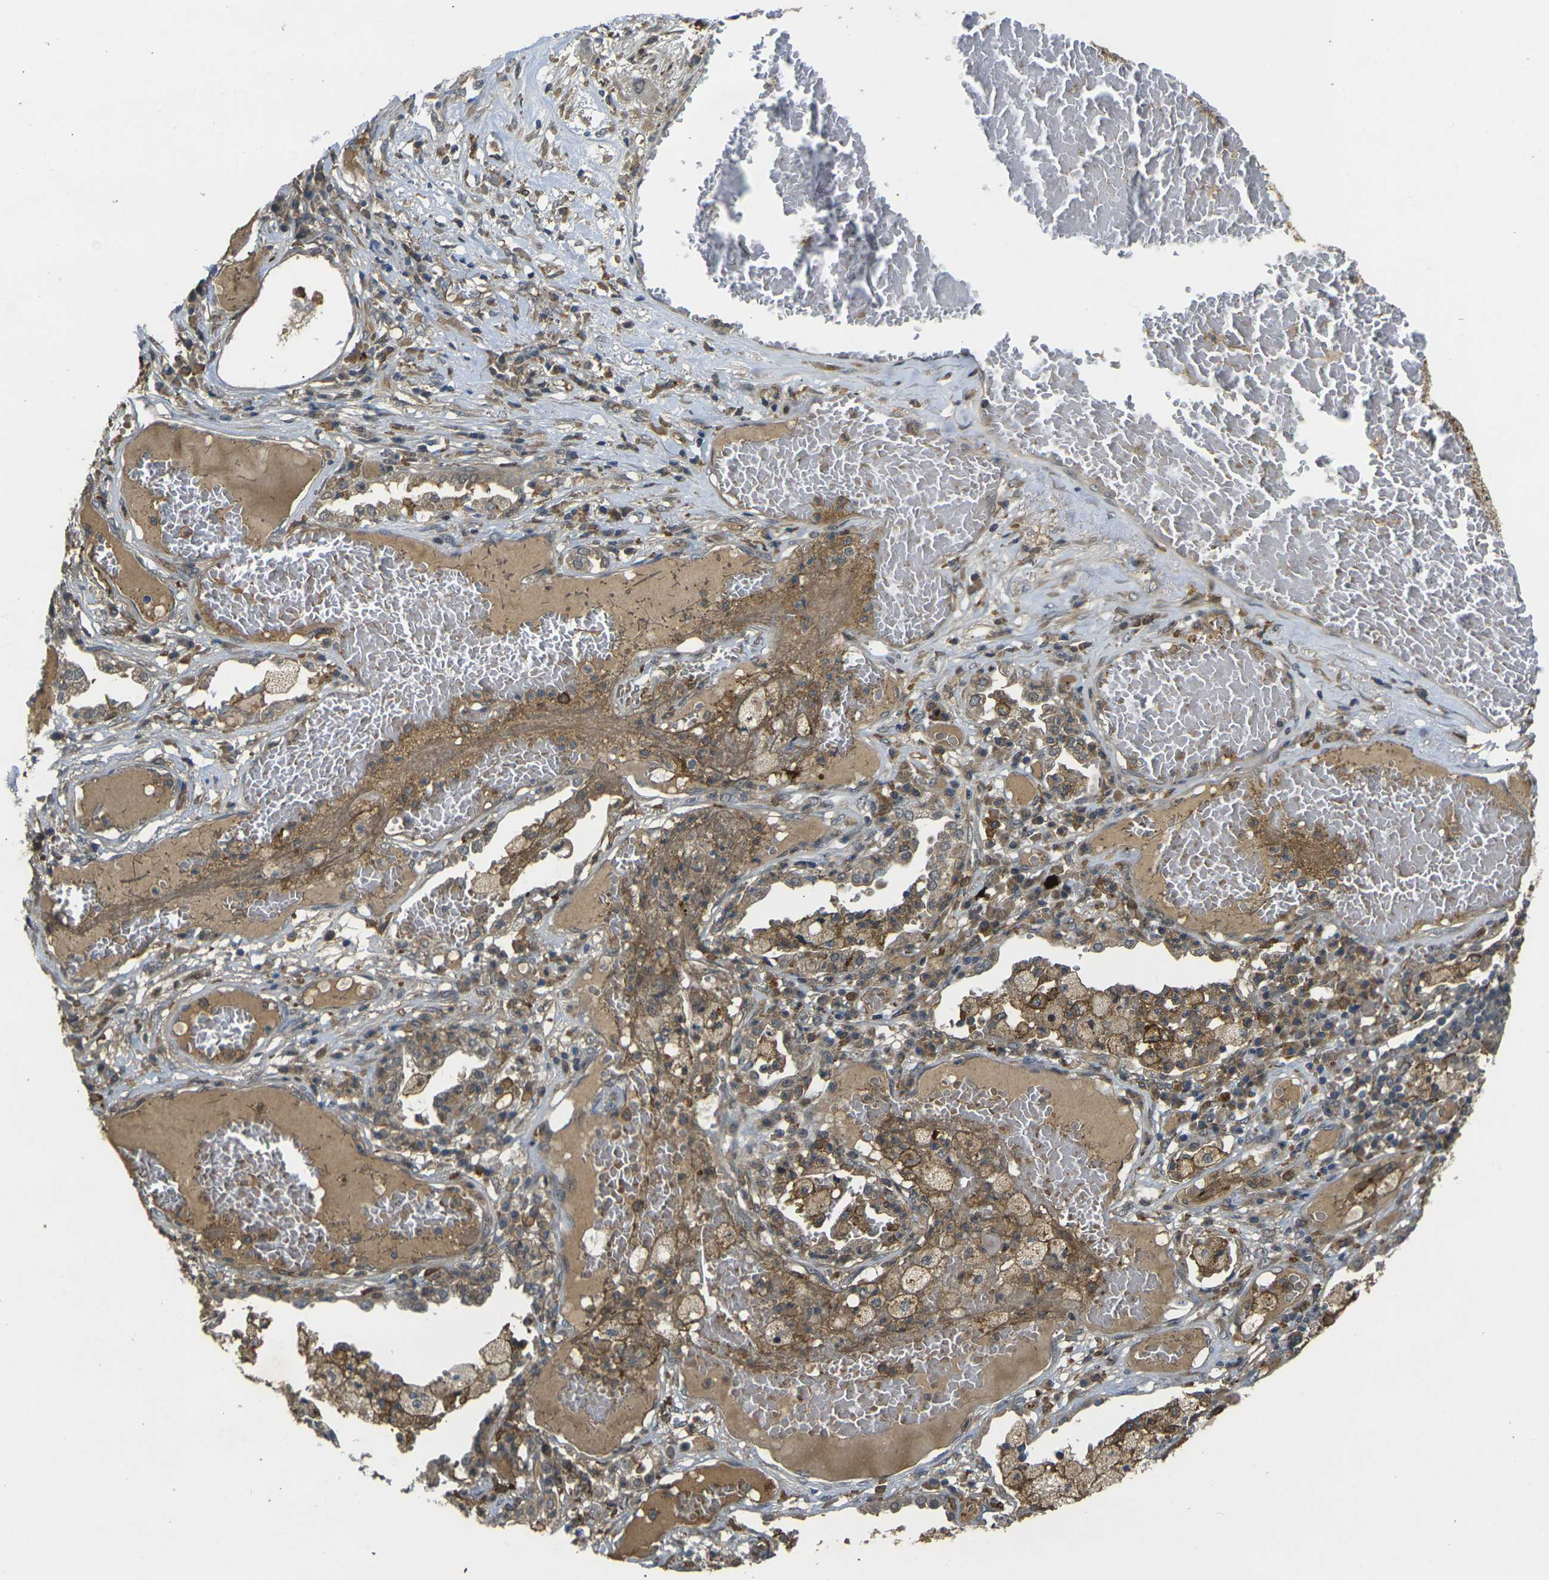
{"staining": {"intensity": "weak", "quantity": ">75%", "location": "cytoplasmic/membranous"}, "tissue": "lung cancer", "cell_type": "Tumor cells", "image_type": "cancer", "snomed": [{"axis": "morphology", "description": "Squamous cell carcinoma, NOS"}, {"axis": "topography", "description": "Lung"}], "caption": "Lung squamous cell carcinoma stained with DAB (3,3'-diaminobenzidine) immunohistochemistry (IHC) demonstrates low levels of weak cytoplasmic/membranous expression in approximately >75% of tumor cells. (Brightfield microscopy of DAB IHC at high magnification).", "gene": "PIGL", "patient": {"sex": "male", "age": 71}}